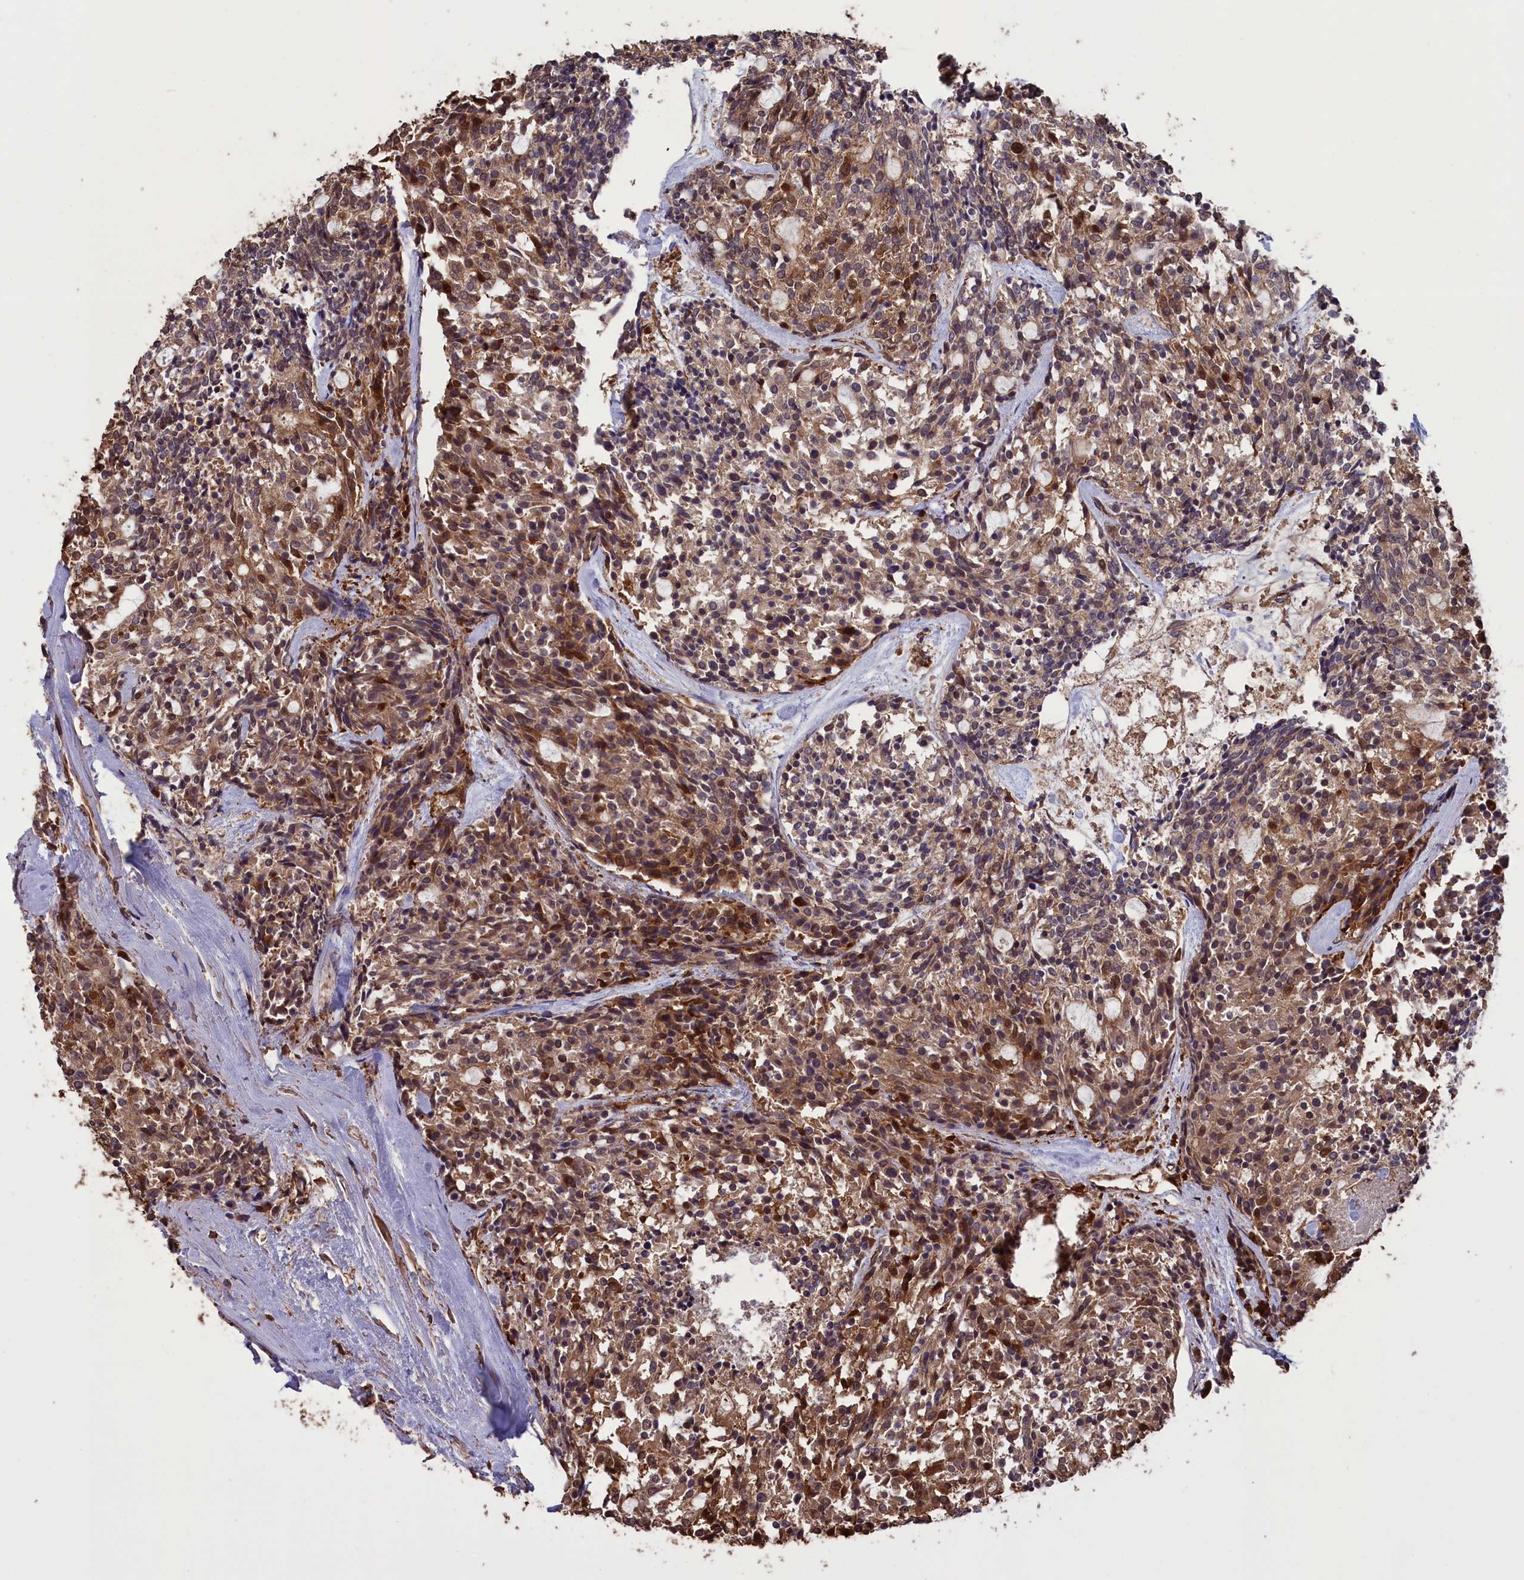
{"staining": {"intensity": "moderate", "quantity": ">75%", "location": "cytoplasmic/membranous"}, "tissue": "carcinoid", "cell_type": "Tumor cells", "image_type": "cancer", "snomed": [{"axis": "morphology", "description": "Carcinoid, malignant, NOS"}, {"axis": "topography", "description": "Pancreas"}], "caption": "An IHC image of neoplastic tissue is shown. Protein staining in brown shows moderate cytoplasmic/membranous positivity in malignant carcinoid within tumor cells.", "gene": "DAPK3", "patient": {"sex": "female", "age": 54}}